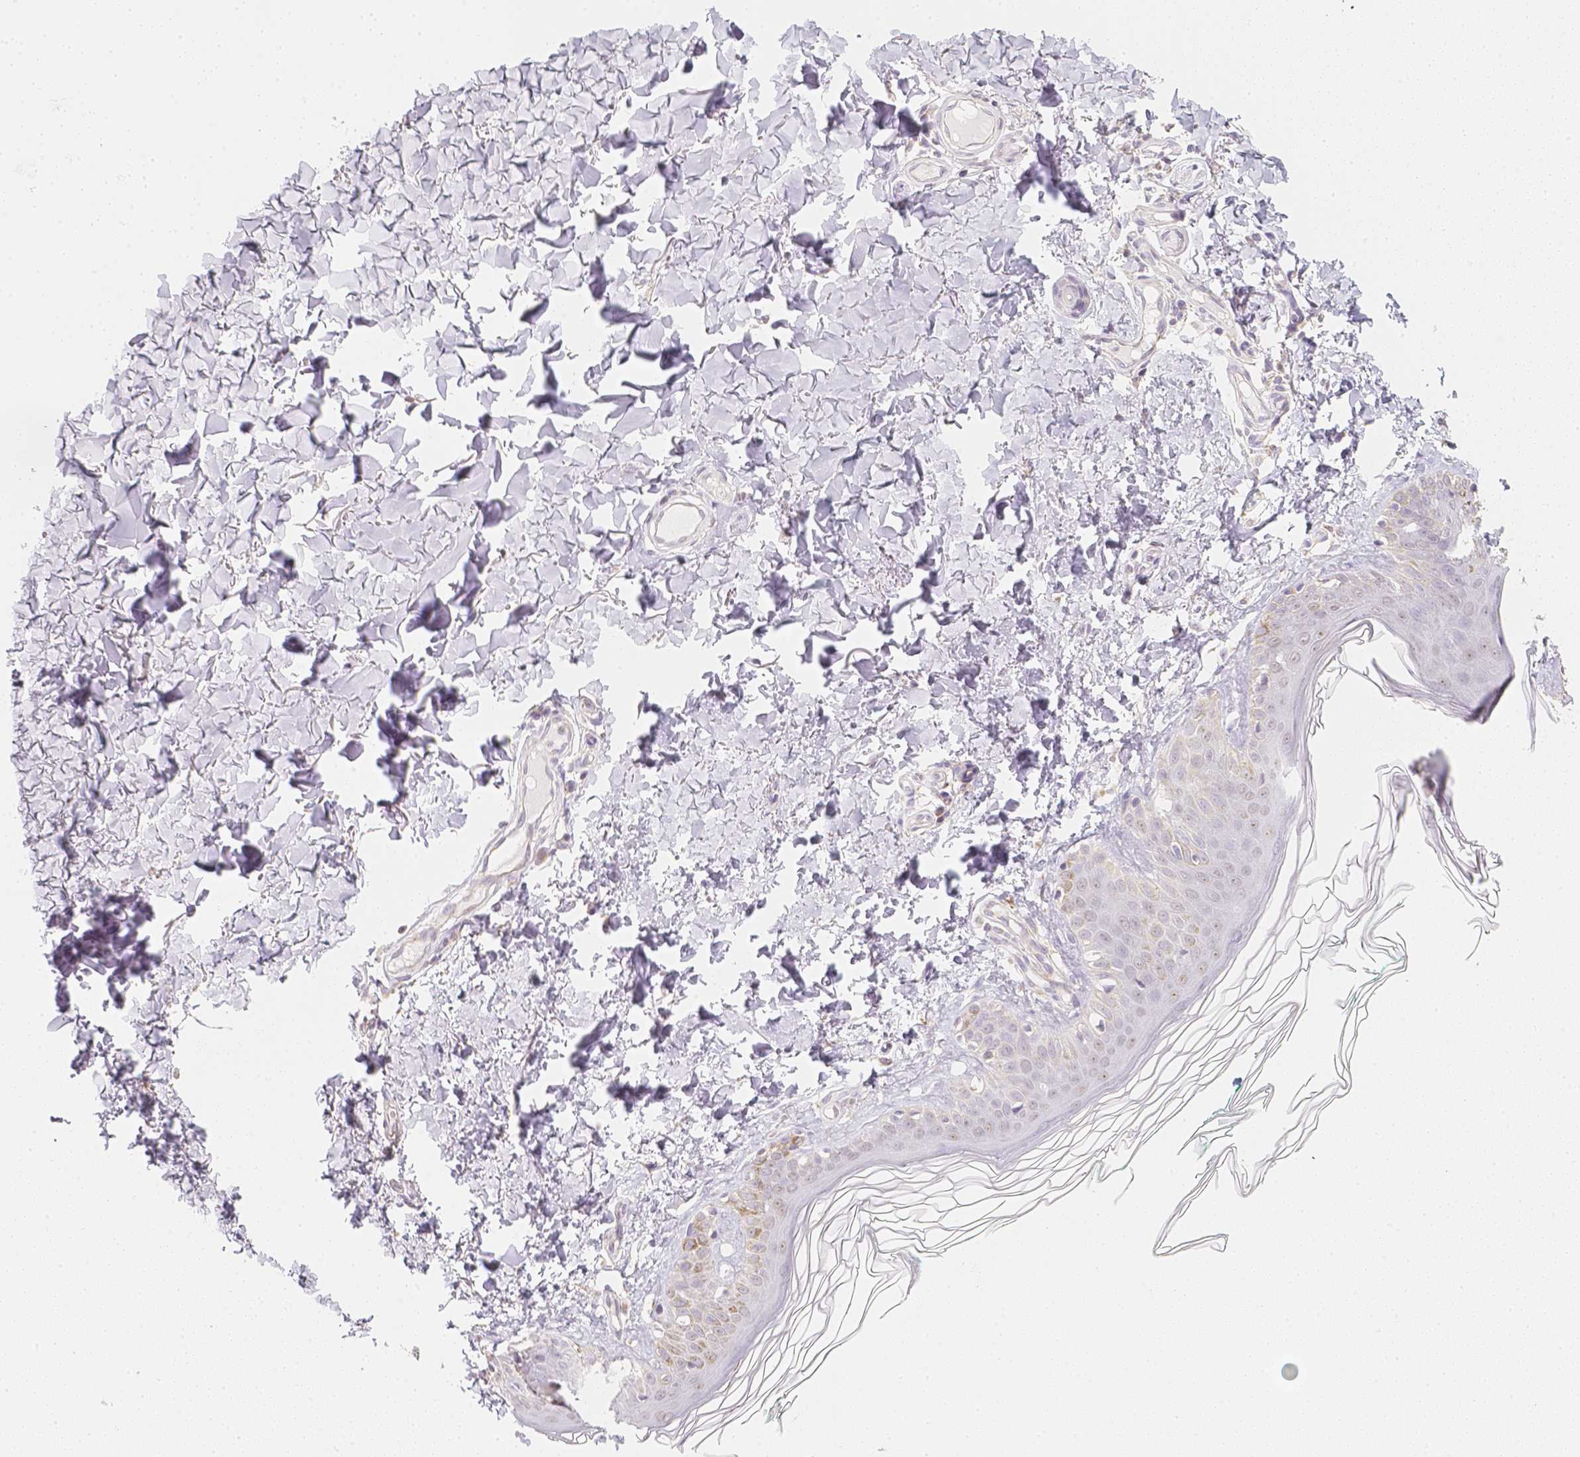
{"staining": {"intensity": "negative", "quantity": "none", "location": "none"}, "tissue": "skin", "cell_type": "Fibroblasts", "image_type": "normal", "snomed": [{"axis": "morphology", "description": "Normal tissue, NOS"}, {"axis": "topography", "description": "Skin"}, {"axis": "topography", "description": "Peripheral nerve tissue"}], "caption": "Immunohistochemistry (IHC) micrograph of normal skin: human skin stained with DAB reveals no significant protein staining in fibroblasts. (DAB (3,3'-diaminobenzidine) immunohistochemistry (IHC), high magnification).", "gene": "NVL", "patient": {"sex": "female", "age": 45}}